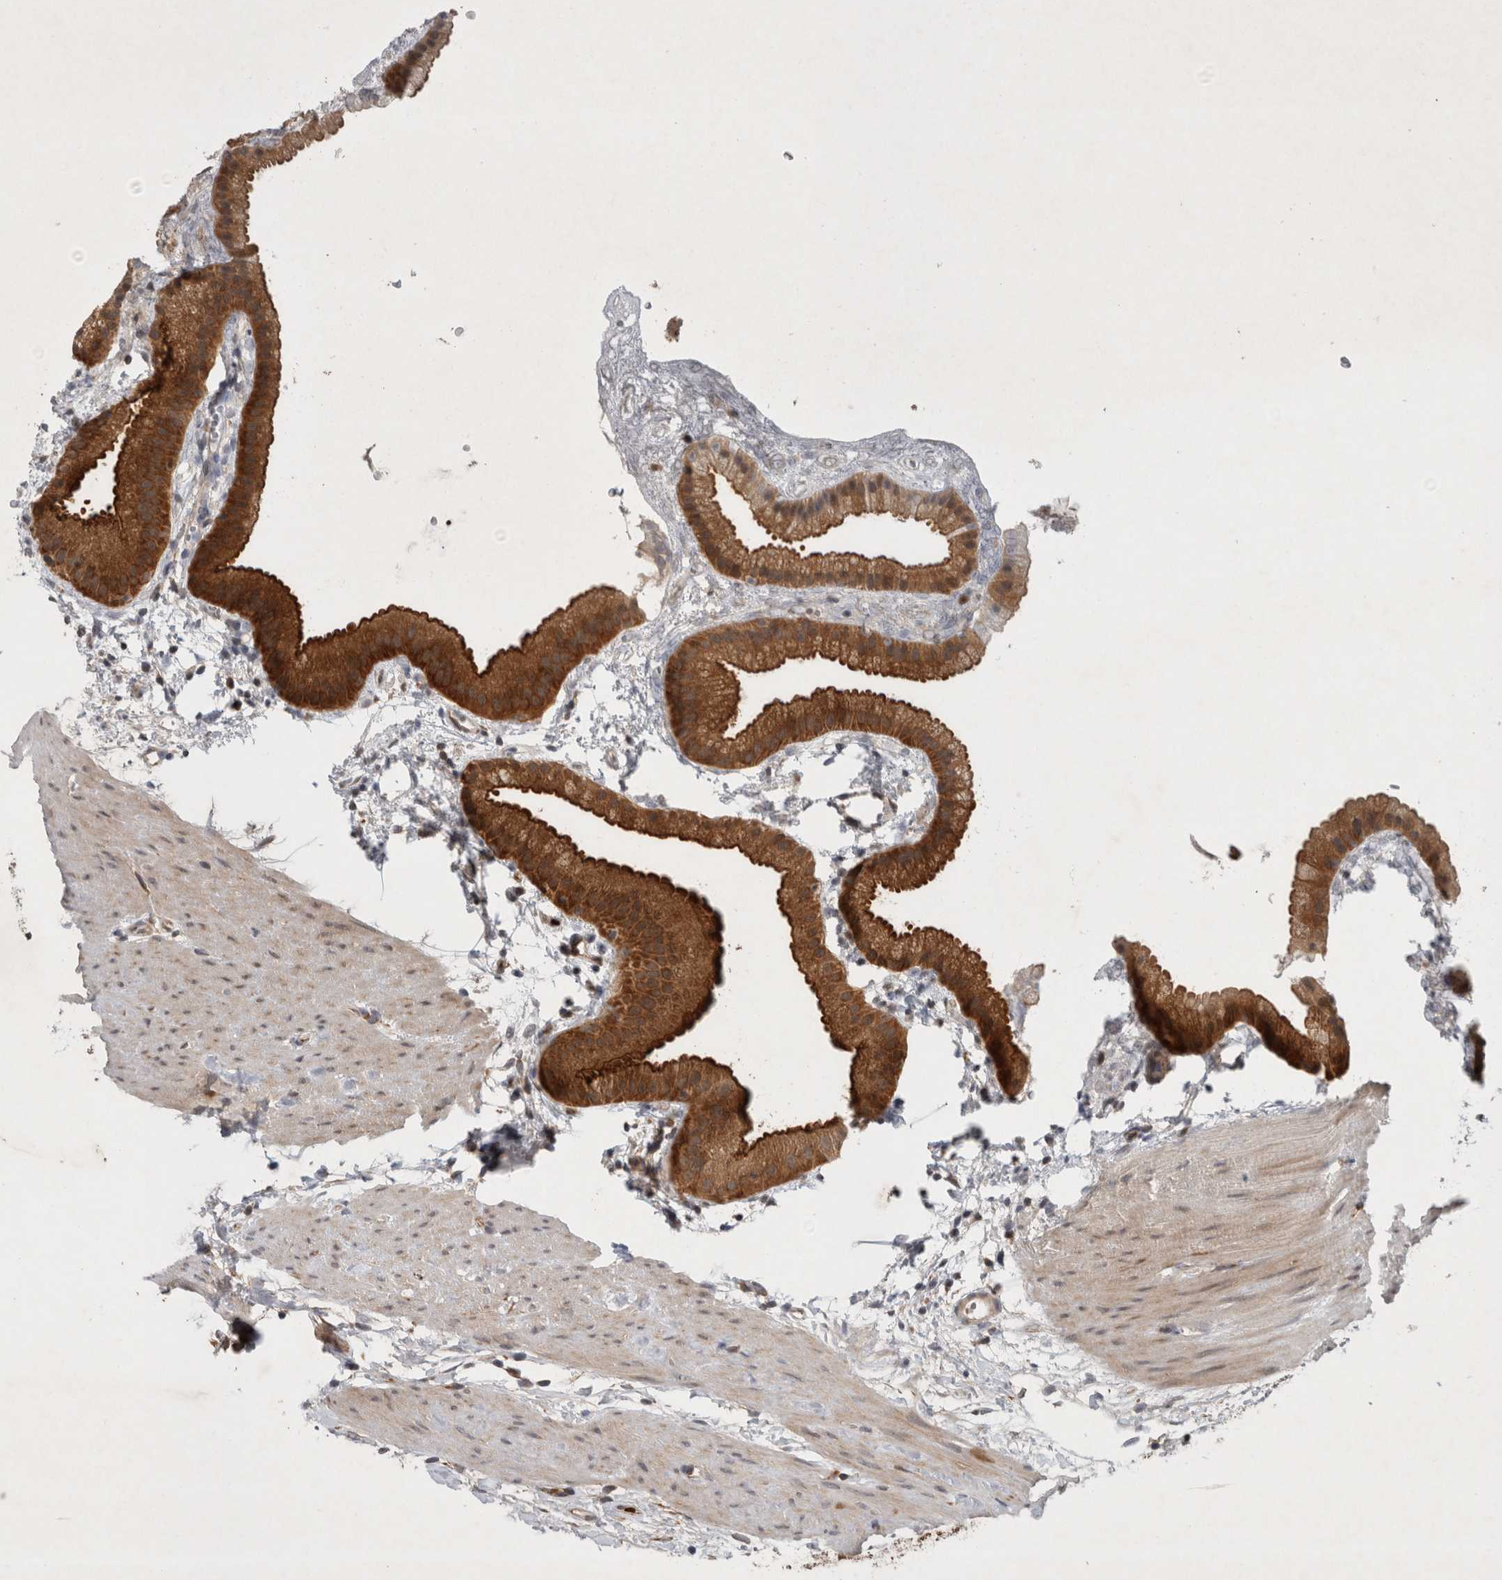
{"staining": {"intensity": "strong", "quantity": ">75%", "location": "cytoplasmic/membranous"}, "tissue": "gallbladder", "cell_type": "Glandular cells", "image_type": "normal", "snomed": [{"axis": "morphology", "description": "Normal tissue, NOS"}, {"axis": "topography", "description": "Gallbladder"}], "caption": "This micrograph reveals benign gallbladder stained with IHC to label a protein in brown. The cytoplasmic/membranous of glandular cells show strong positivity for the protein. Nuclei are counter-stained blue.", "gene": "PDCD2", "patient": {"sex": "female", "age": 64}}